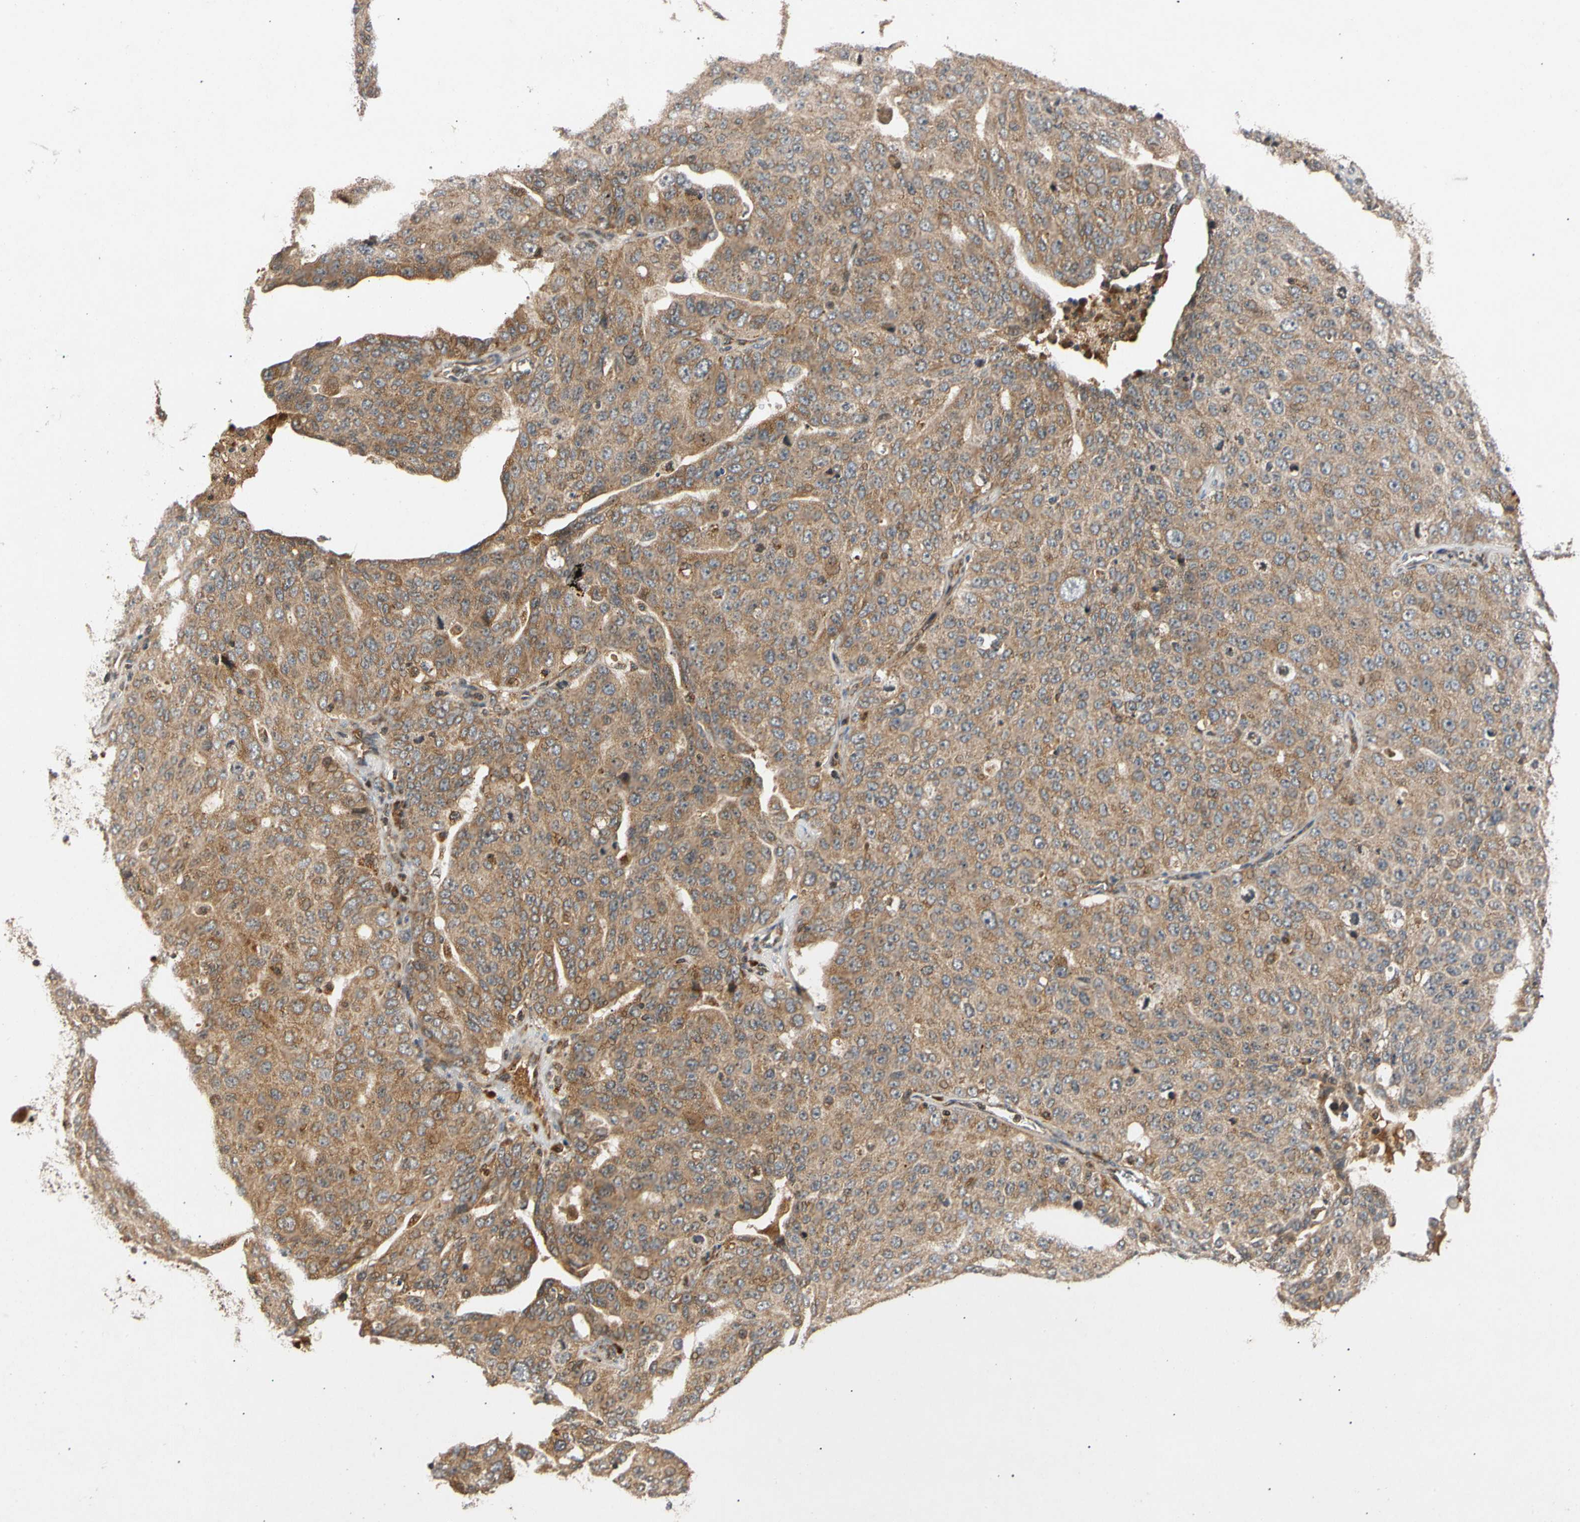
{"staining": {"intensity": "moderate", "quantity": ">75%", "location": "cytoplasmic/membranous"}, "tissue": "ovarian cancer", "cell_type": "Tumor cells", "image_type": "cancer", "snomed": [{"axis": "morphology", "description": "Carcinoma, endometroid"}, {"axis": "topography", "description": "Ovary"}], "caption": "An immunohistochemistry photomicrograph of neoplastic tissue is shown. Protein staining in brown highlights moderate cytoplasmic/membranous positivity in ovarian cancer (endometroid carcinoma) within tumor cells. (IHC, brightfield microscopy, high magnification).", "gene": "MRPS22", "patient": {"sex": "female", "age": 62}}